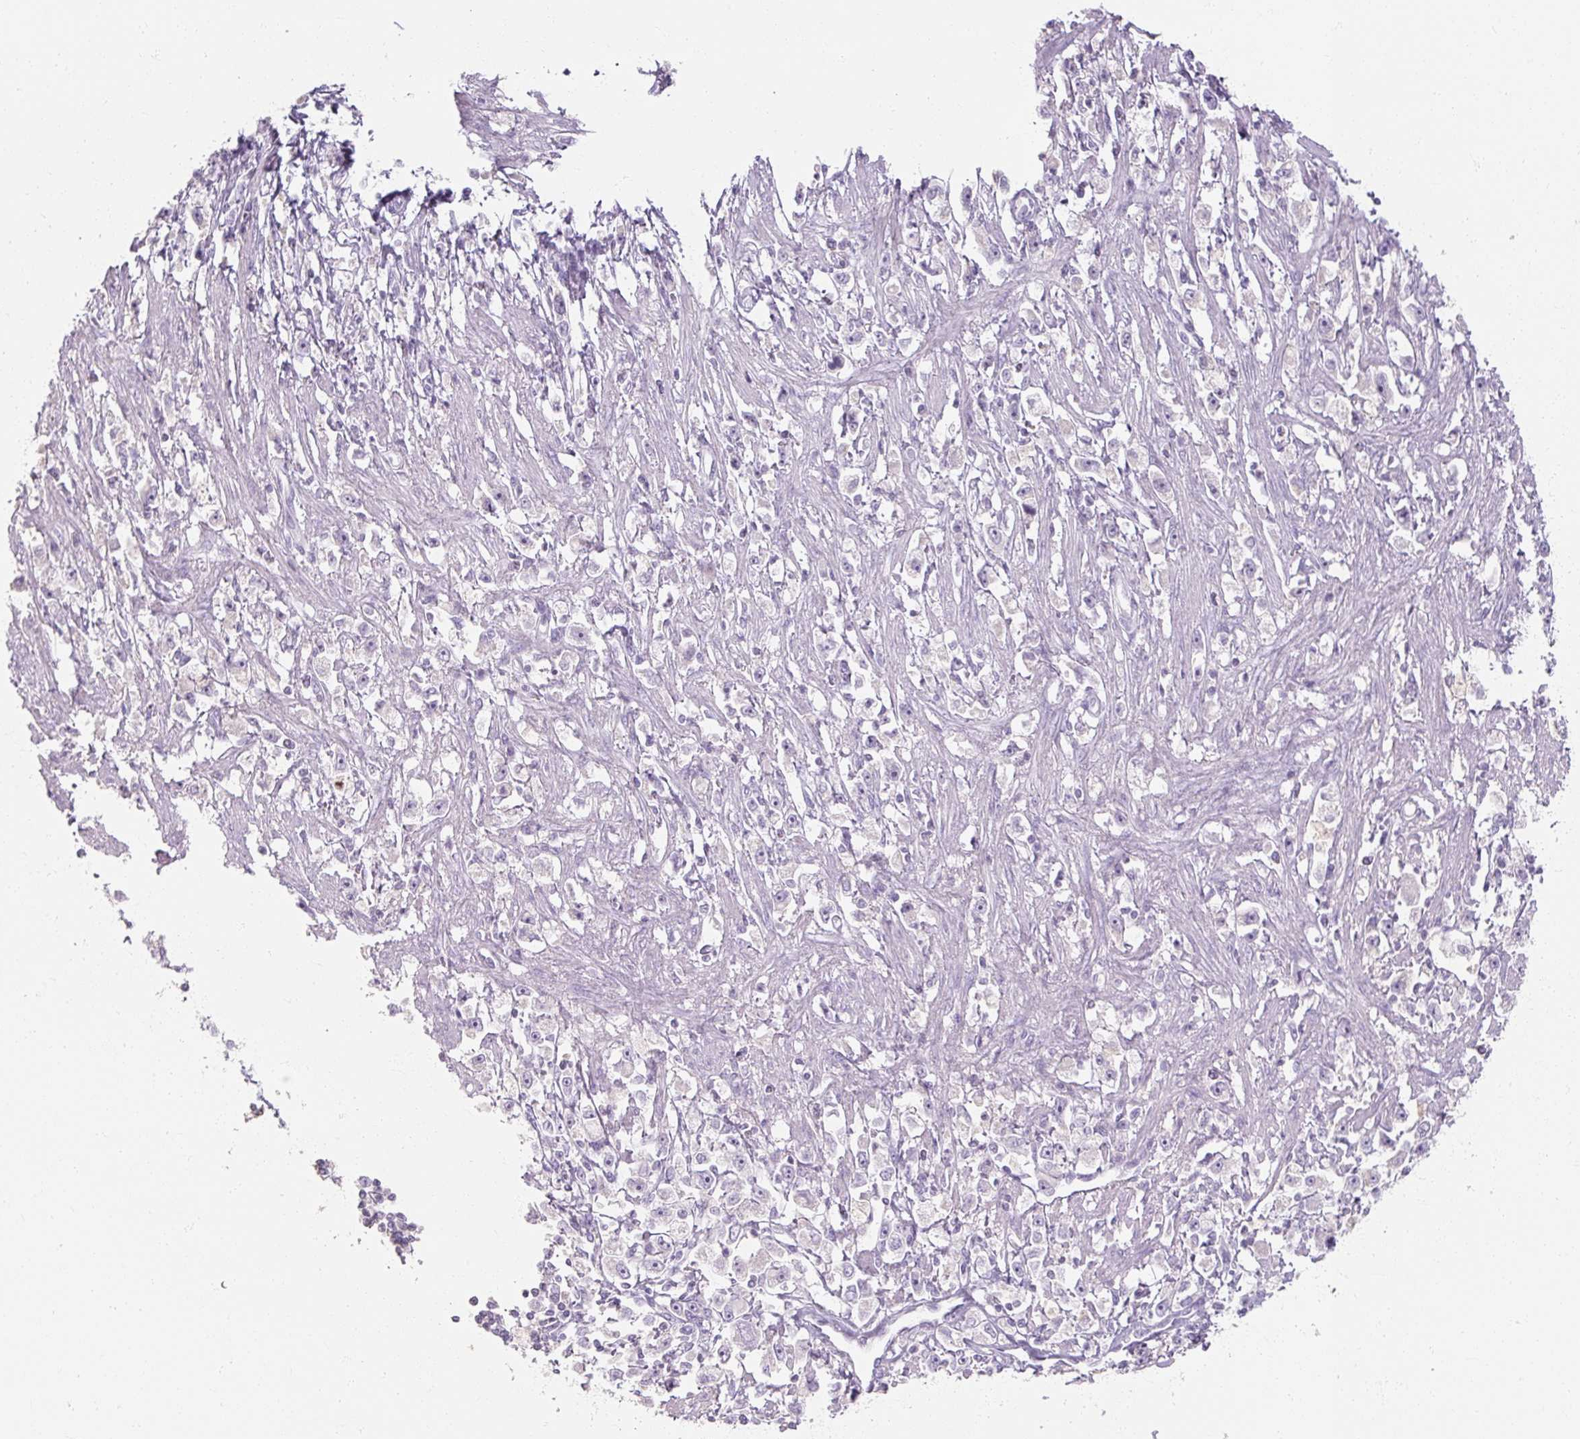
{"staining": {"intensity": "negative", "quantity": "none", "location": "none"}, "tissue": "stomach cancer", "cell_type": "Tumor cells", "image_type": "cancer", "snomed": [{"axis": "morphology", "description": "Adenocarcinoma, NOS"}, {"axis": "topography", "description": "Stomach"}], "caption": "Immunohistochemistry (IHC) image of human stomach cancer stained for a protein (brown), which displays no staining in tumor cells.", "gene": "NFE2L3", "patient": {"sex": "female", "age": 59}}